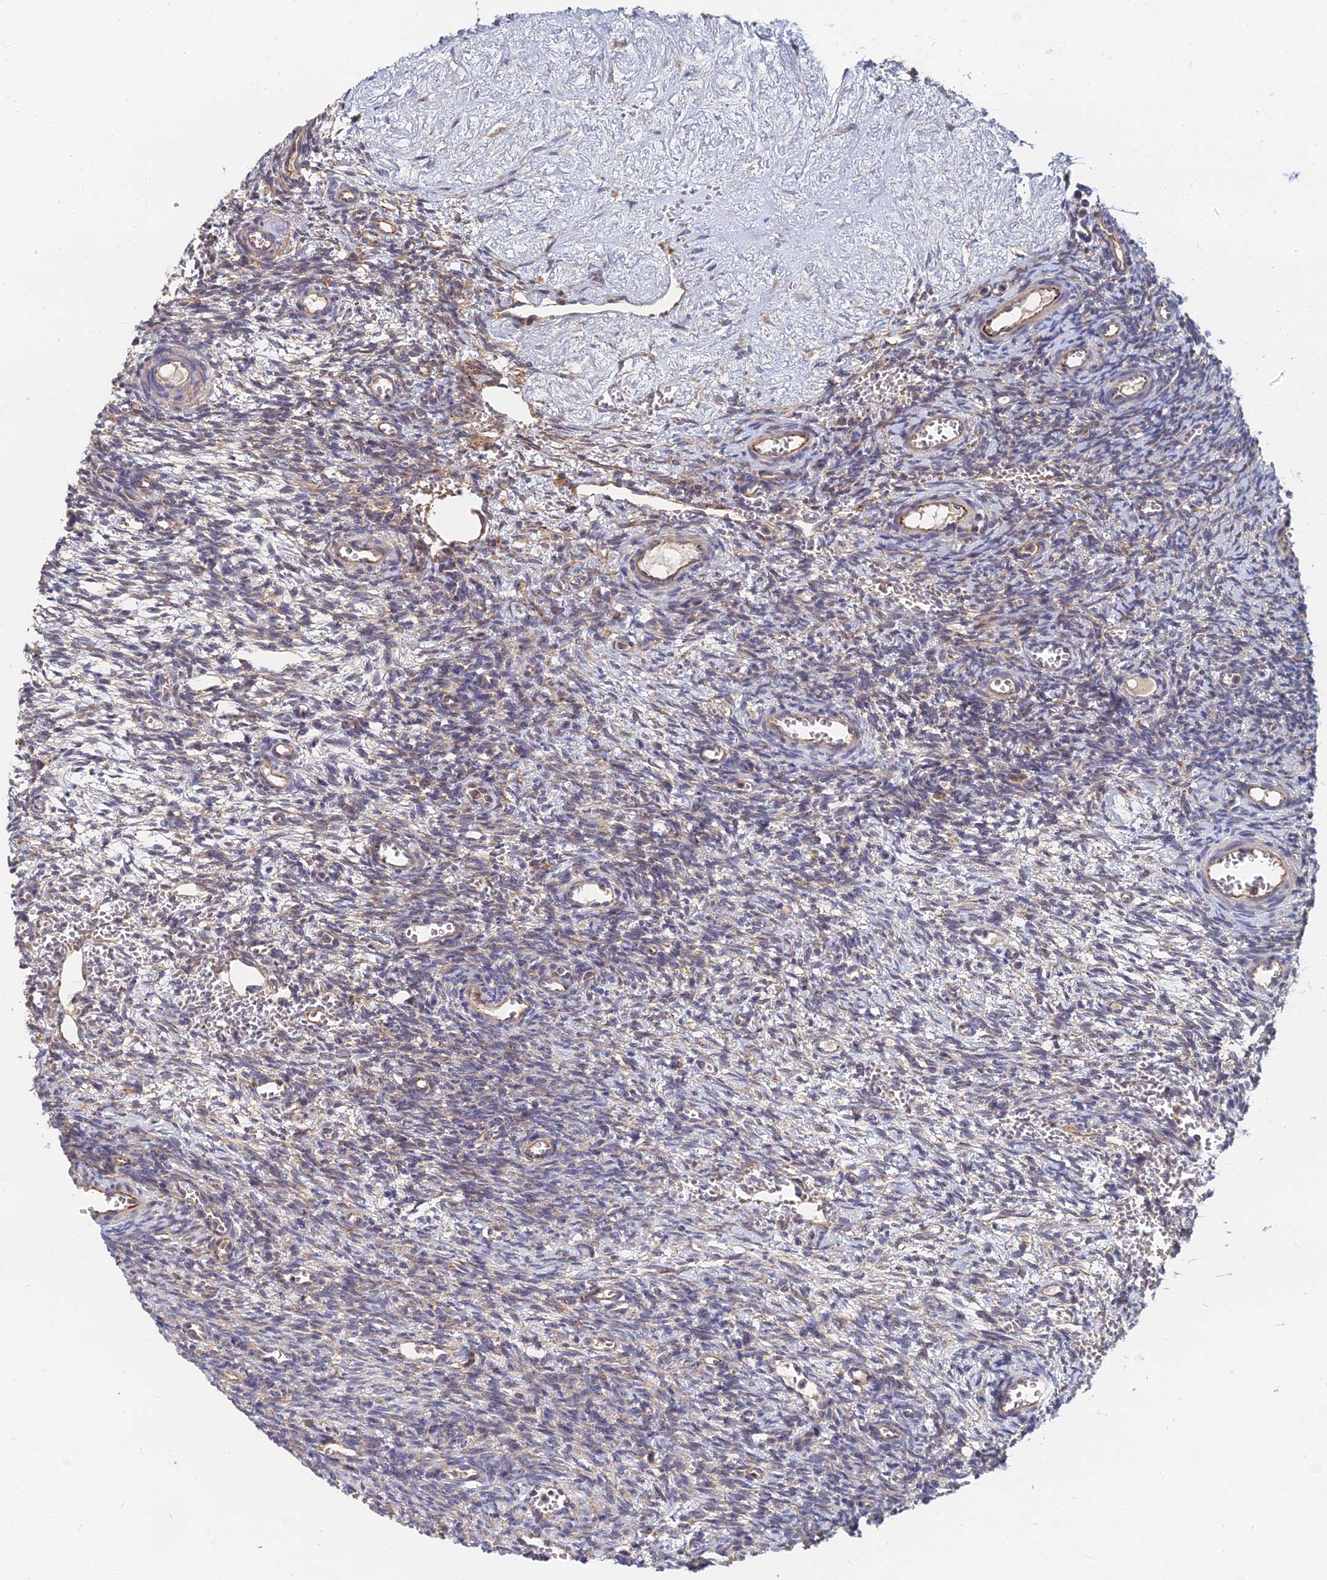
{"staining": {"intensity": "weak", "quantity": "<25%", "location": "cytoplasmic/membranous"}, "tissue": "ovary", "cell_type": "Ovarian stroma cells", "image_type": "normal", "snomed": [{"axis": "morphology", "description": "Normal tissue, NOS"}, {"axis": "topography", "description": "Ovary"}], "caption": "This is a micrograph of immunohistochemistry staining of normal ovary, which shows no positivity in ovarian stroma cells.", "gene": "CCZ1B", "patient": {"sex": "female", "age": 39}}